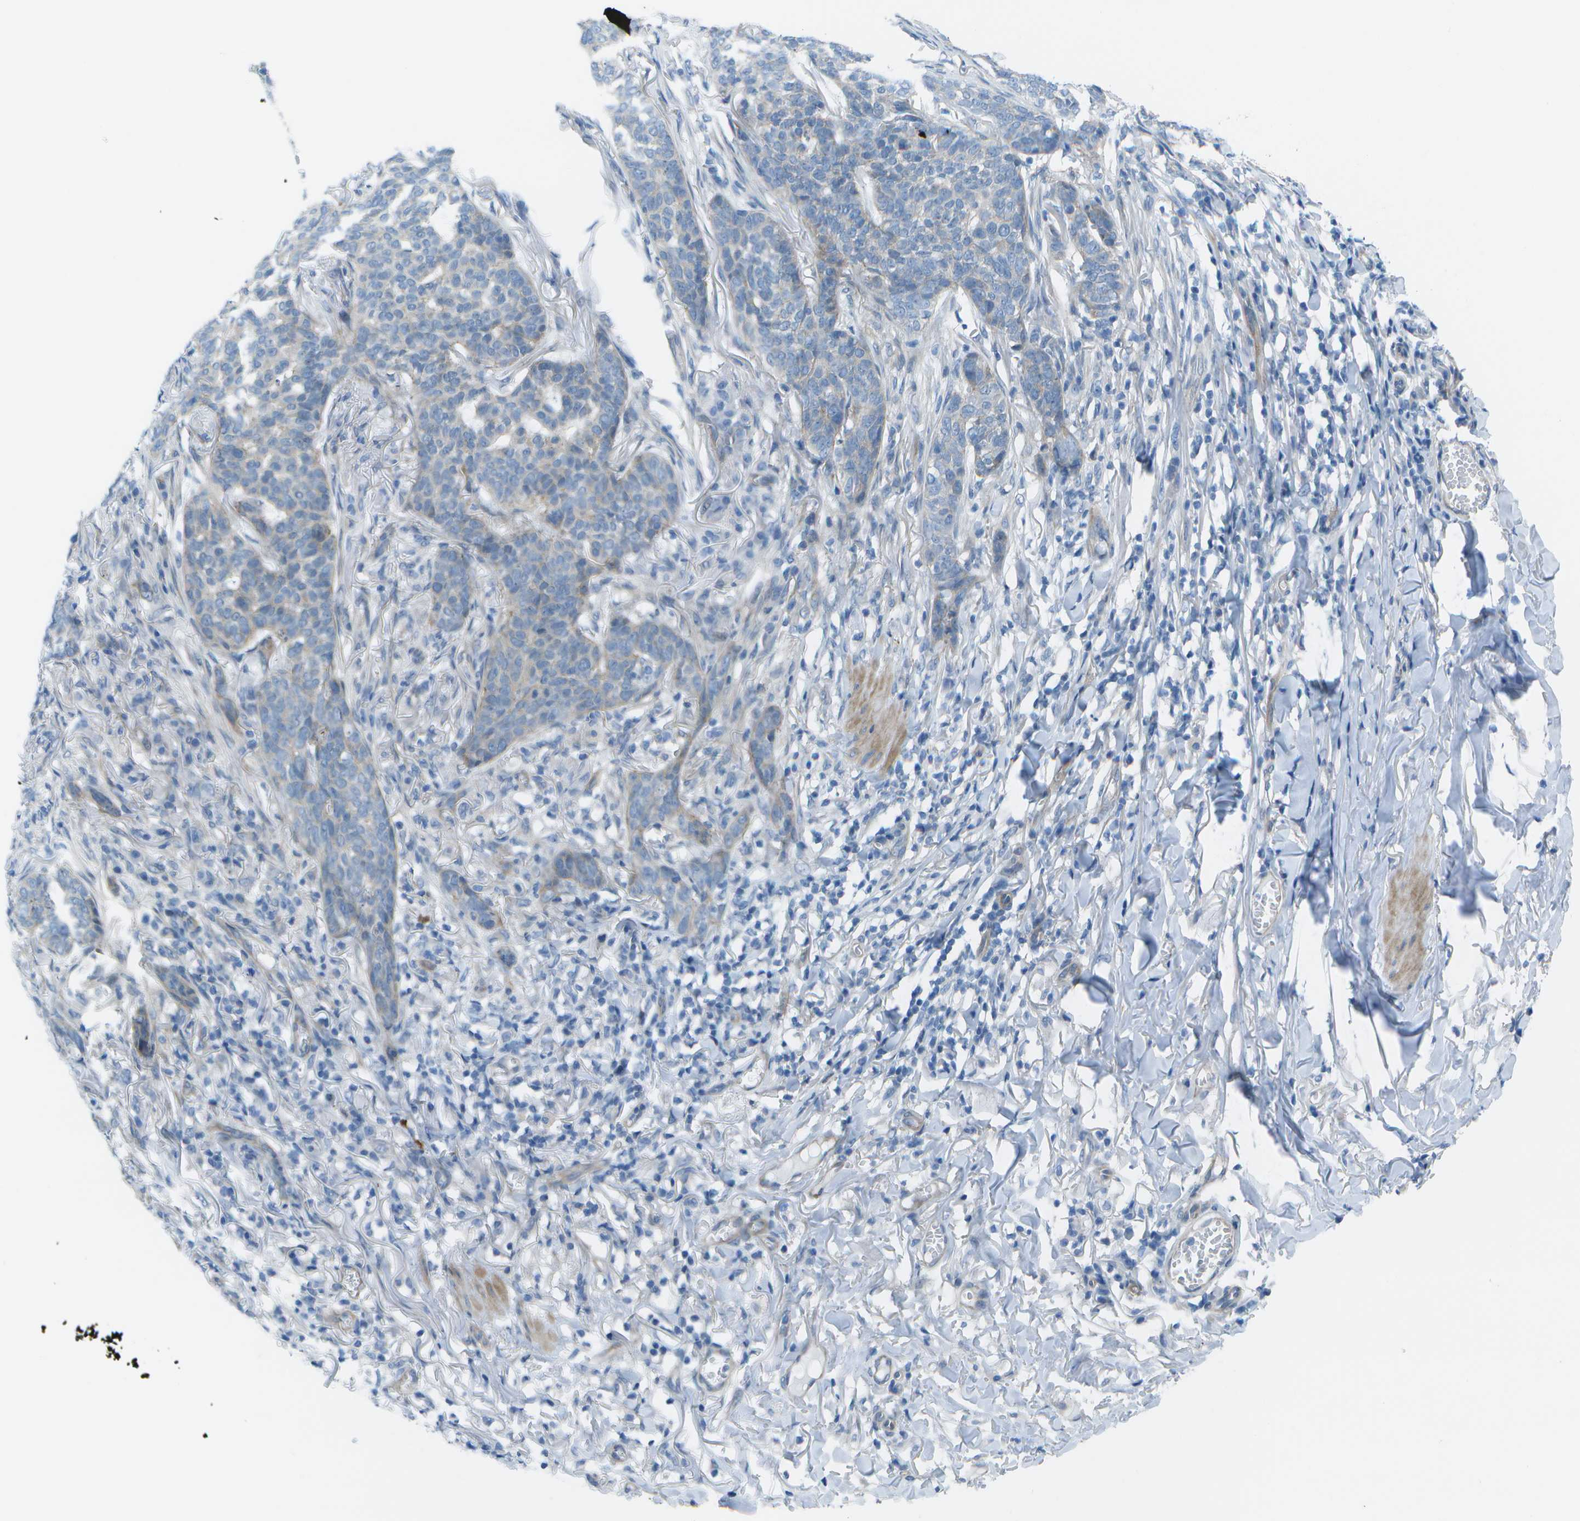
{"staining": {"intensity": "weak", "quantity": "<25%", "location": "cytoplasmic/membranous"}, "tissue": "skin cancer", "cell_type": "Tumor cells", "image_type": "cancer", "snomed": [{"axis": "morphology", "description": "Basal cell carcinoma"}, {"axis": "topography", "description": "Skin"}], "caption": "There is no significant positivity in tumor cells of basal cell carcinoma (skin).", "gene": "SORBS3", "patient": {"sex": "male", "age": 85}}